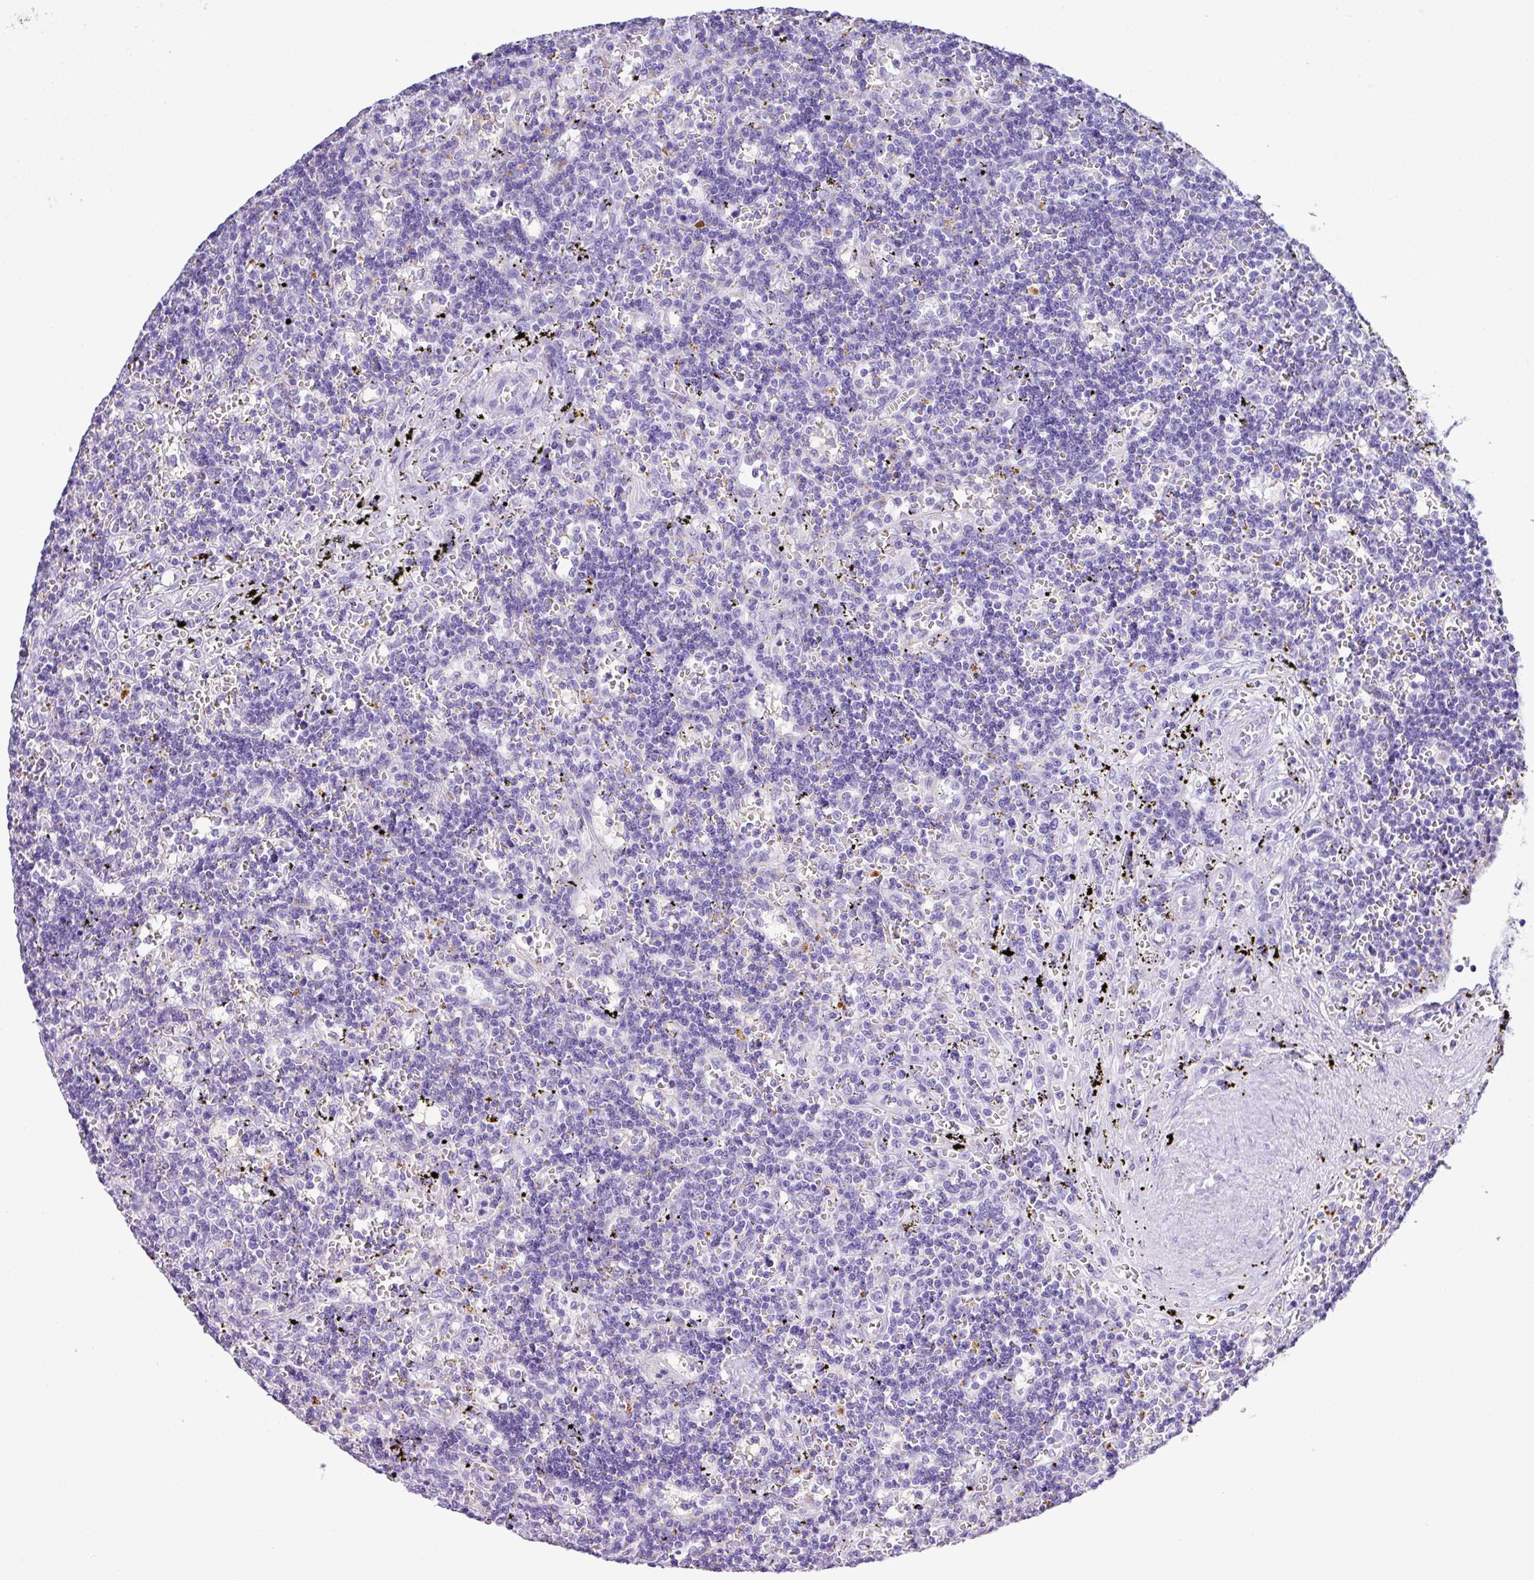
{"staining": {"intensity": "negative", "quantity": "none", "location": "none"}, "tissue": "lymphoma", "cell_type": "Tumor cells", "image_type": "cancer", "snomed": [{"axis": "morphology", "description": "Malignant lymphoma, non-Hodgkin's type, Low grade"}, {"axis": "topography", "description": "Spleen"}], "caption": "Immunohistochemistry (IHC) photomicrograph of human low-grade malignant lymphoma, non-Hodgkin's type stained for a protein (brown), which demonstrates no expression in tumor cells.", "gene": "ZG16", "patient": {"sex": "male", "age": 60}}